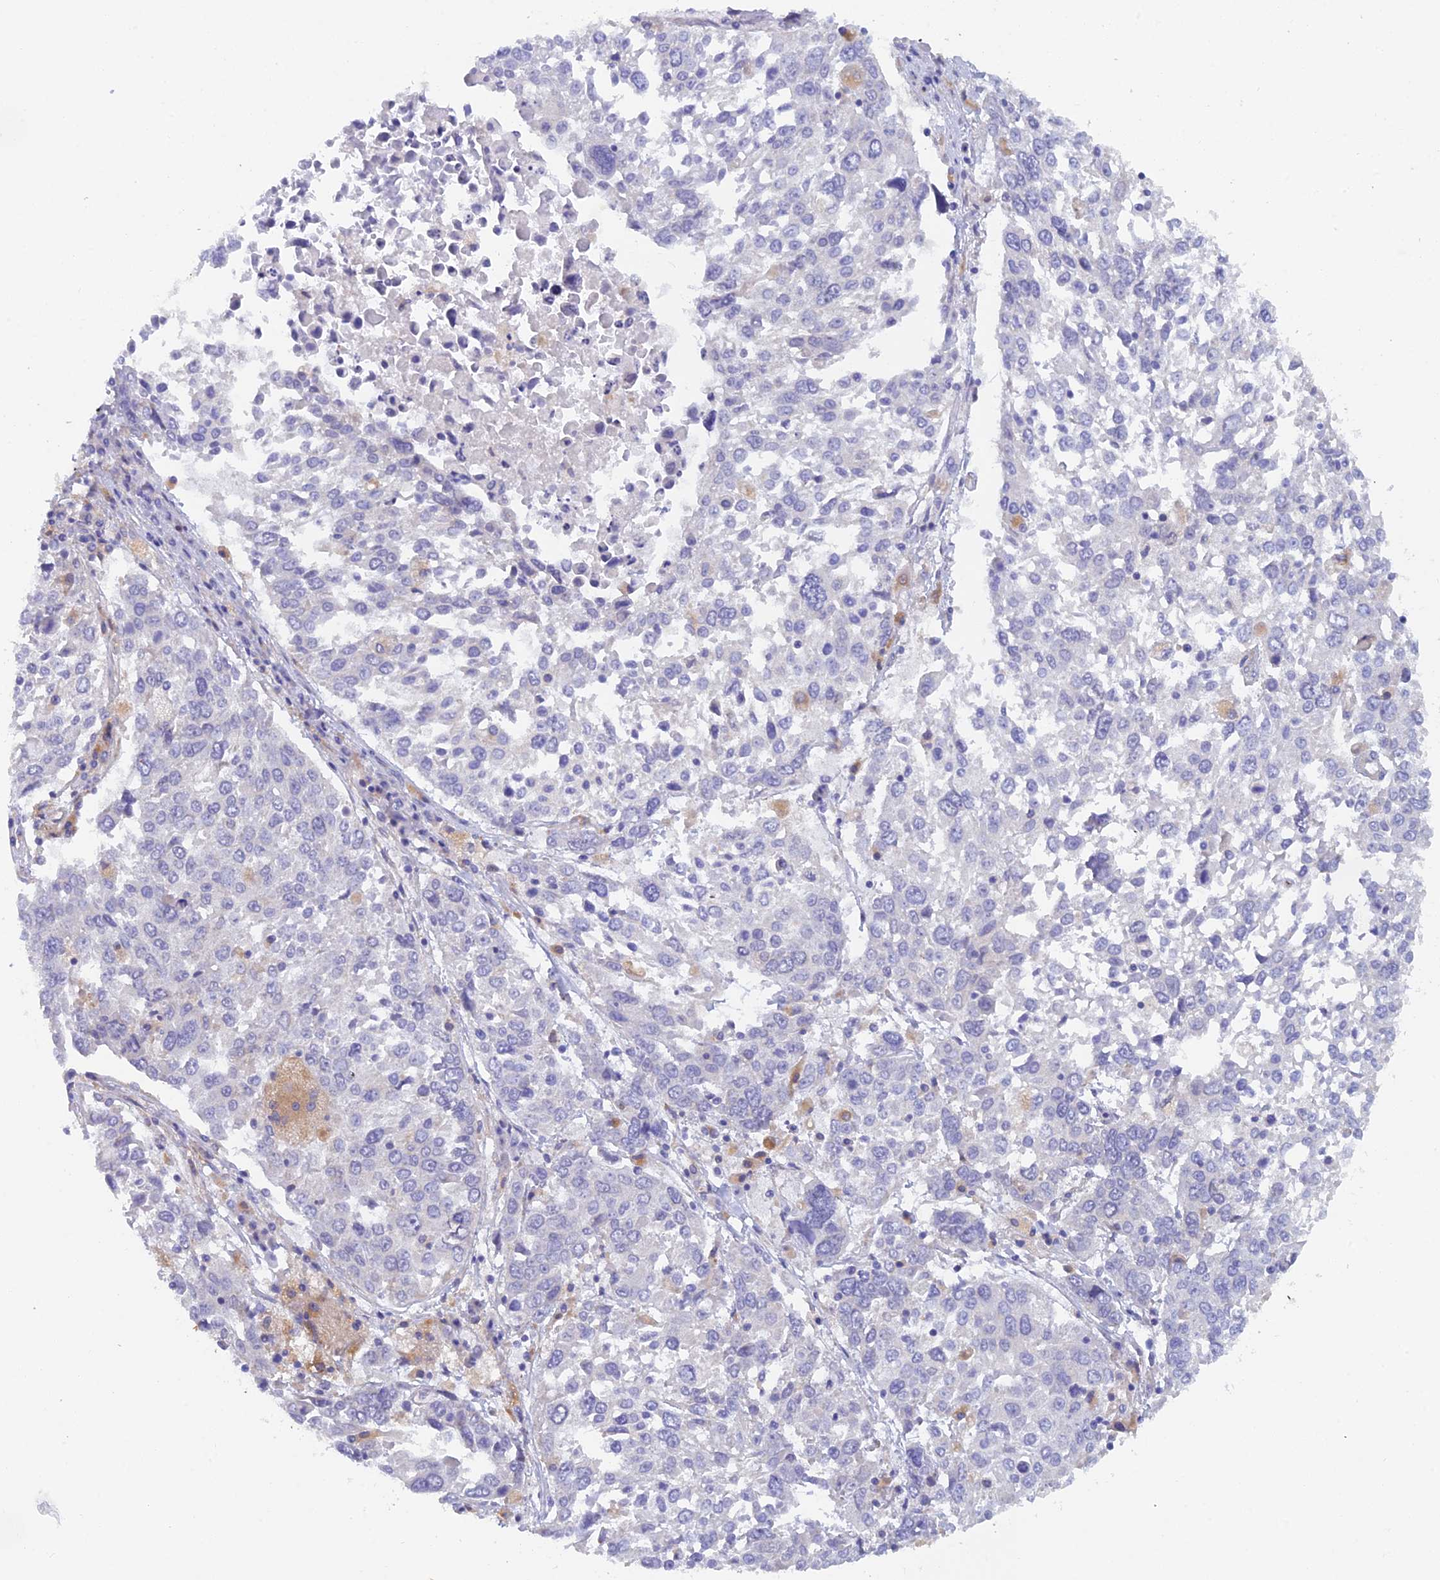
{"staining": {"intensity": "negative", "quantity": "none", "location": "none"}, "tissue": "lung cancer", "cell_type": "Tumor cells", "image_type": "cancer", "snomed": [{"axis": "morphology", "description": "Squamous cell carcinoma, NOS"}, {"axis": "topography", "description": "Lung"}], "caption": "Squamous cell carcinoma (lung) was stained to show a protein in brown. There is no significant positivity in tumor cells.", "gene": "FZR1", "patient": {"sex": "male", "age": 65}}